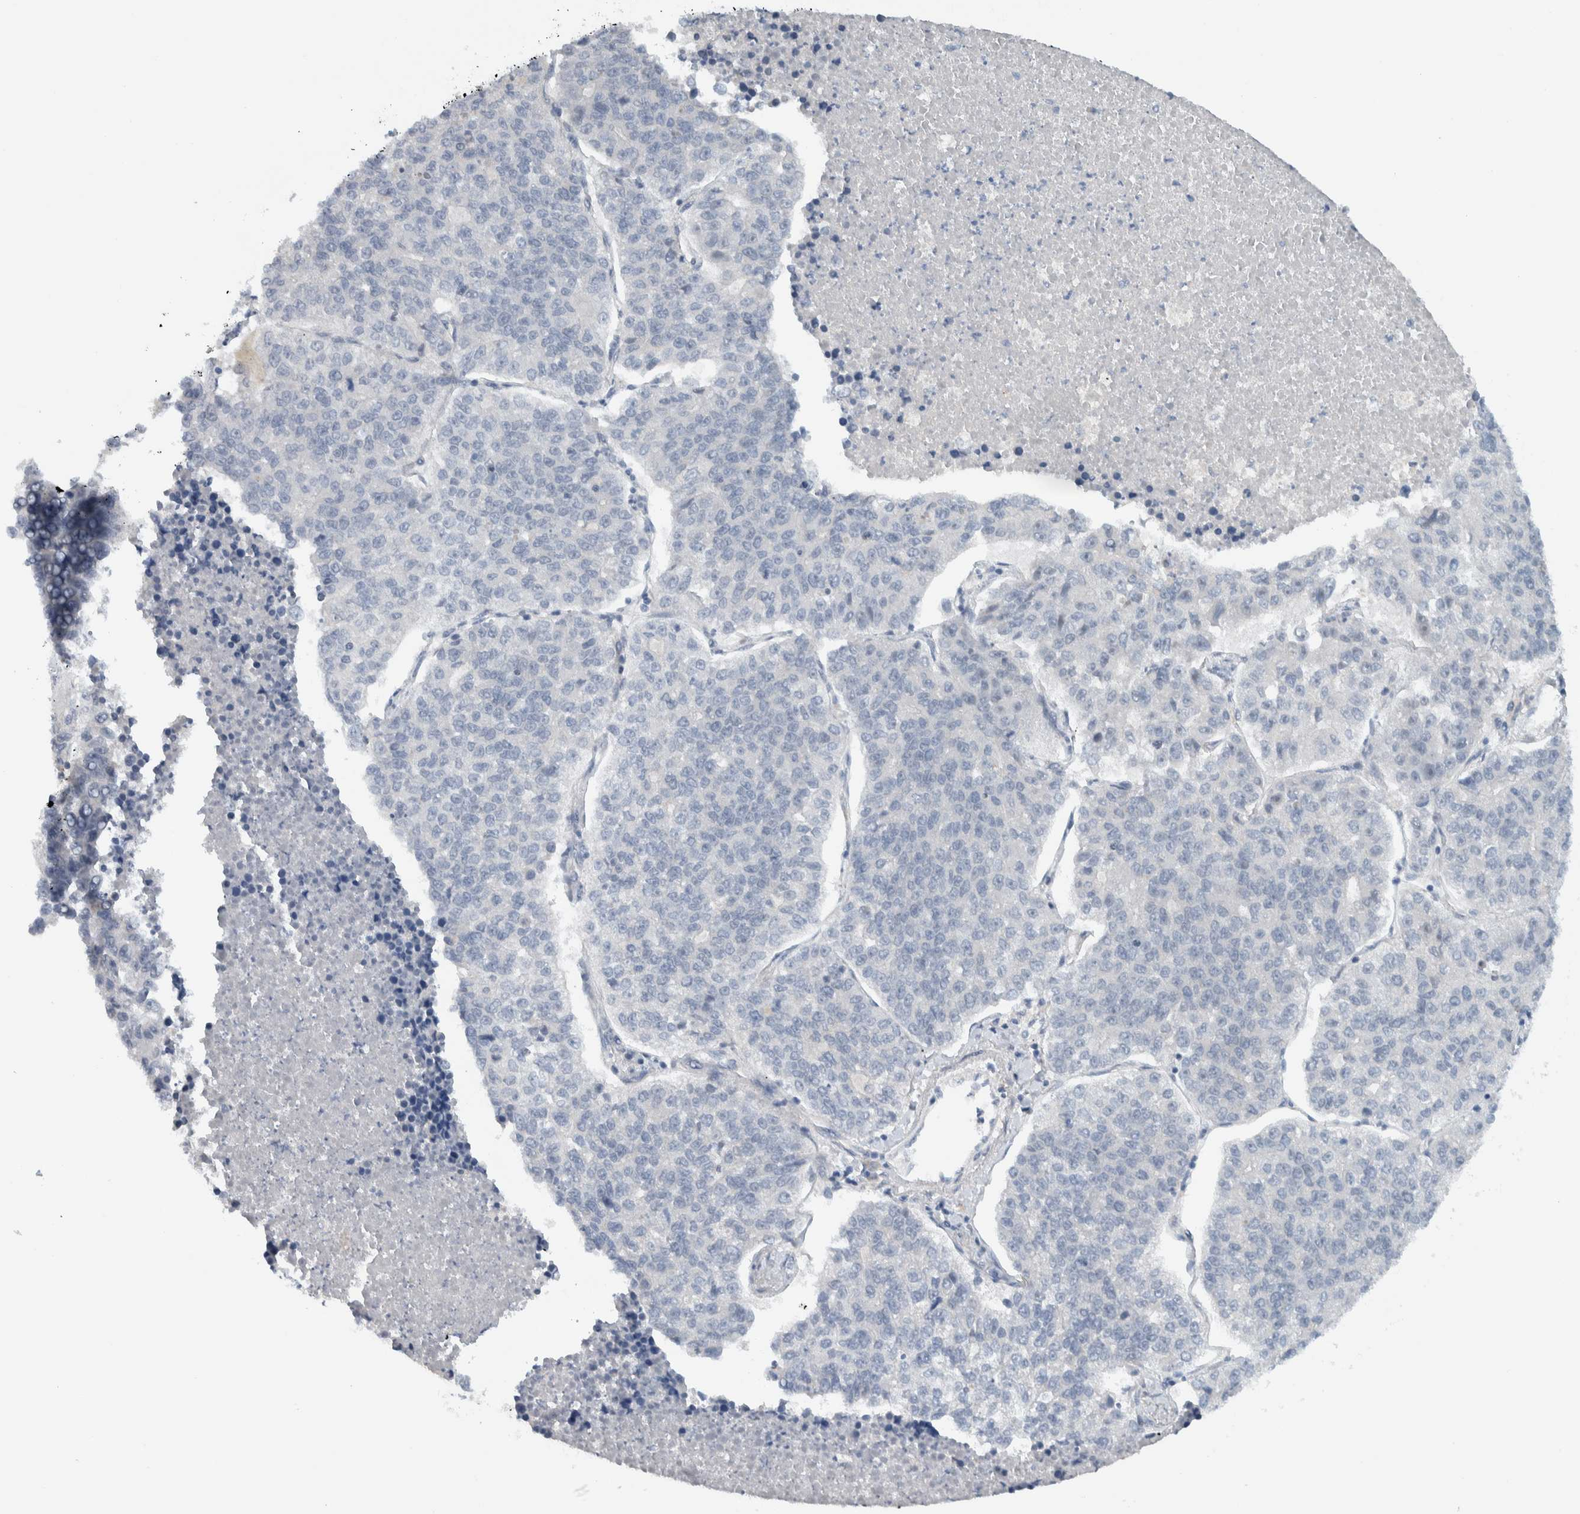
{"staining": {"intensity": "negative", "quantity": "none", "location": "none"}, "tissue": "lung cancer", "cell_type": "Tumor cells", "image_type": "cancer", "snomed": [{"axis": "morphology", "description": "Adenocarcinoma, NOS"}, {"axis": "topography", "description": "Lung"}], "caption": "There is no significant expression in tumor cells of lung adenocarcinoma.", "gene": "MPRIP", "patient": {"sex": "male", "age": 49}}